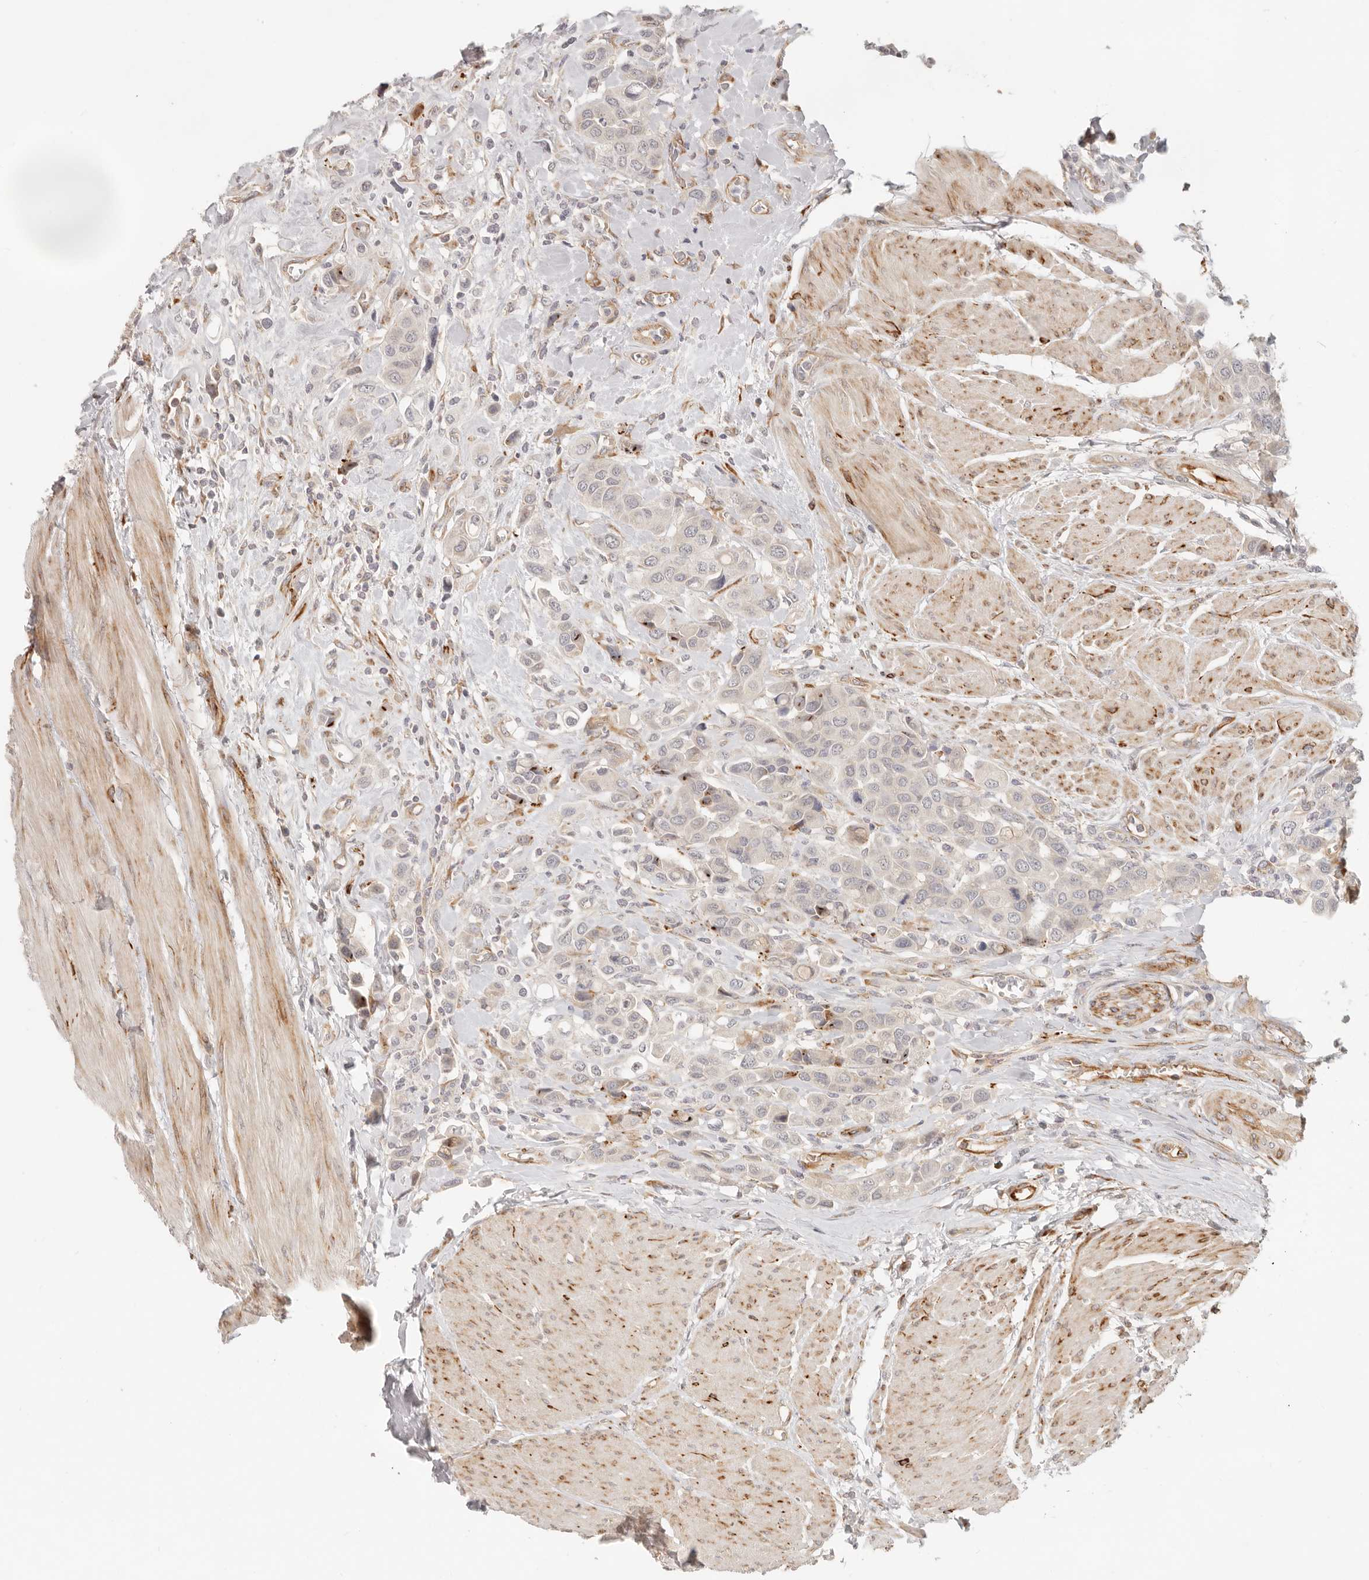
{"staining": {"intensity": "moderate", "quantity": "<25%", "location": "nuclear"}, "tissue": "urothelial cancer", "cell_type": "Tumor cells", "image_type": "cancer", "snomed": [{"axis": "morphology", "description": "Urothelial carcinoma, High grade"}, {"axis": "topography", "description": "Urinary bladder"}], "caption": "Moderate nuclear protein staining is identified in approximately <25% of tumor cells in high-grade urothelial carcinoma. The protein is stained brown, and the nuclei are stained in blue (DAB (3,3'-diaminobenzidine) IHC with brightfield microscopy, high magnification).", "gene": "SASS6", "patient": {"sex": "male", "age": 50}}